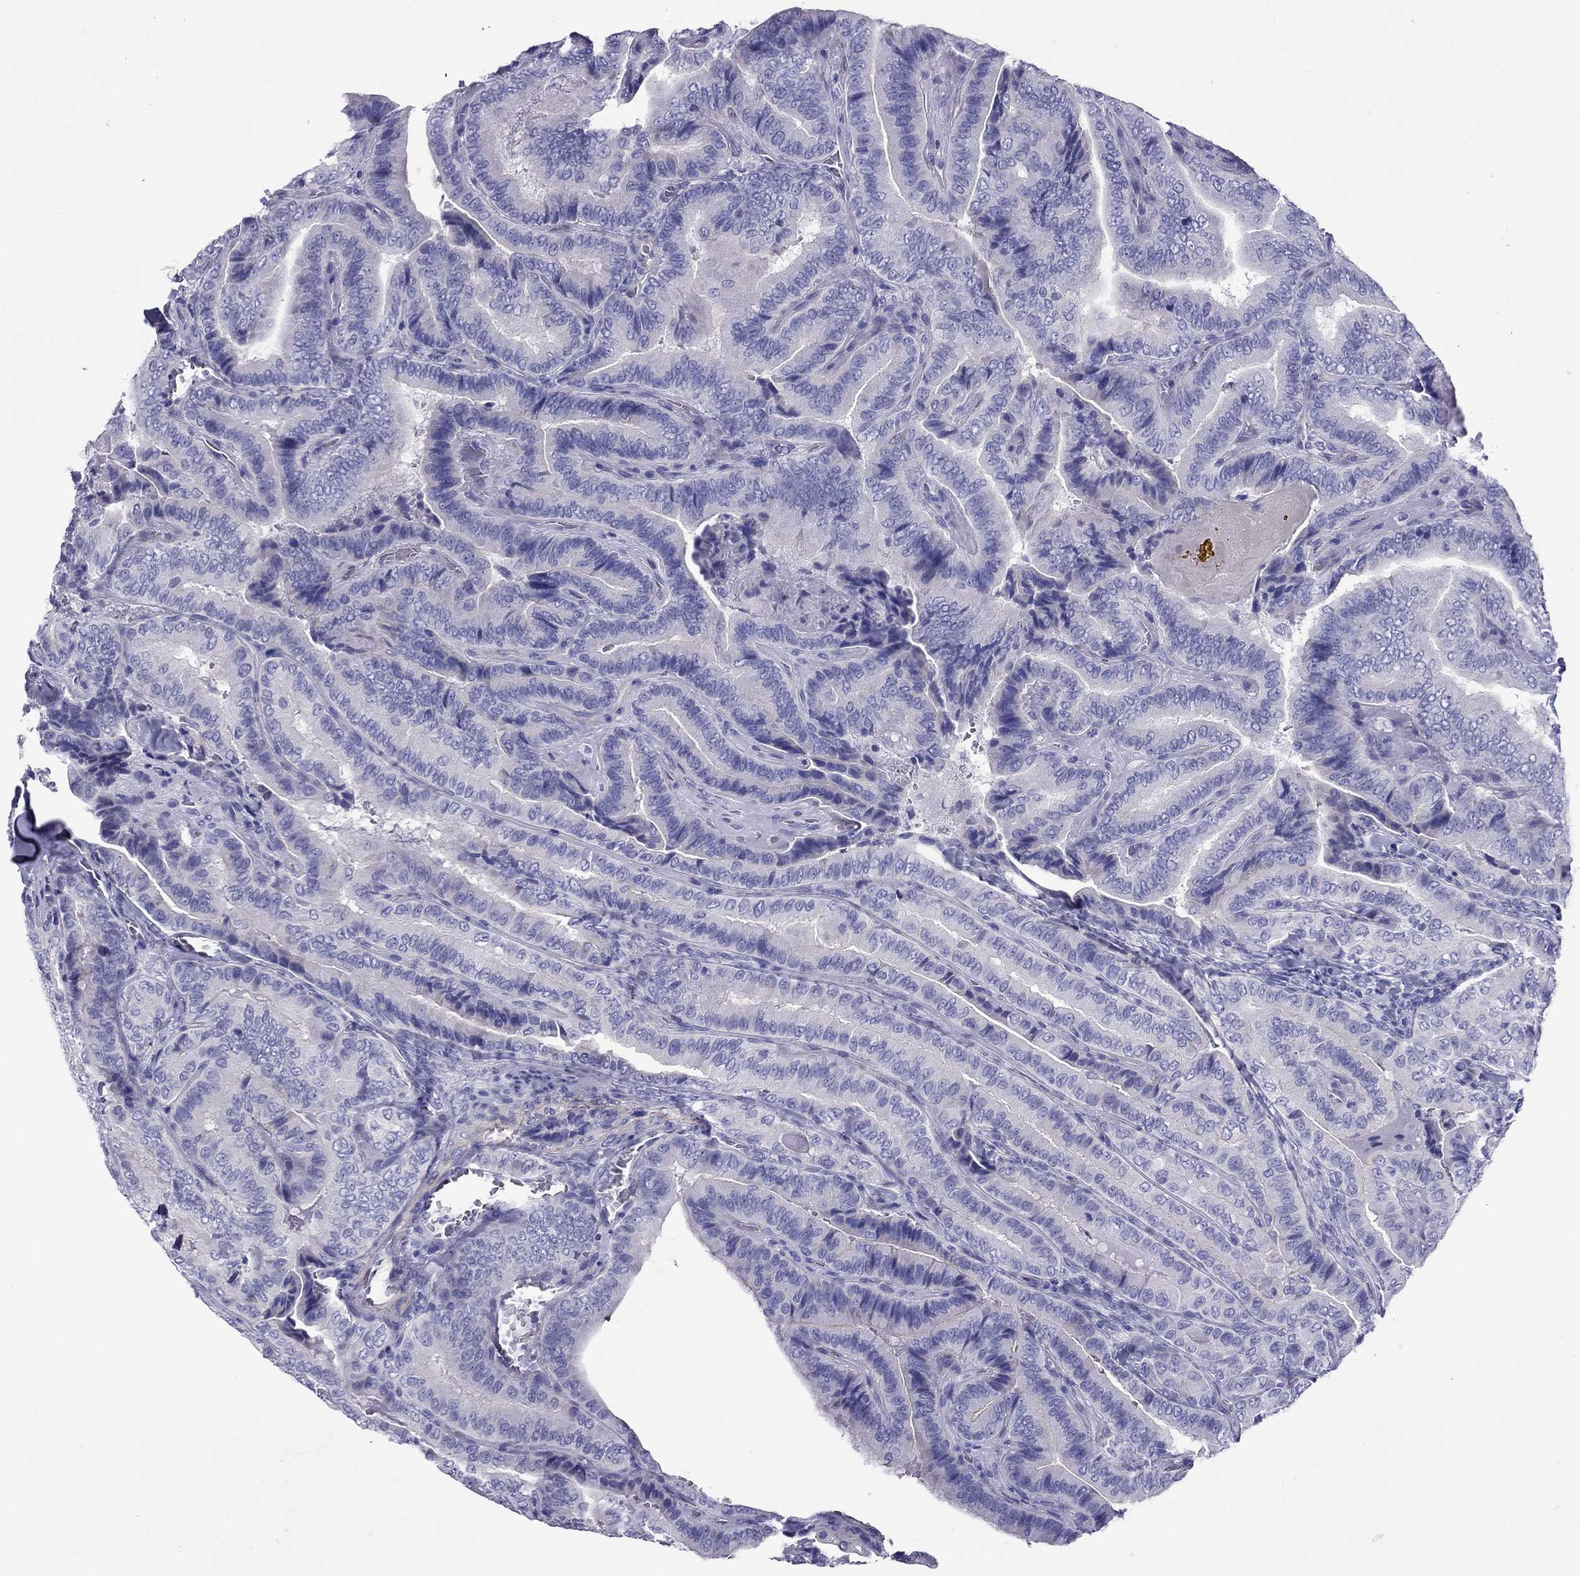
{"staining": {"intensity": "negative", "quantity": "none", "location": "none"}, "tissue": "thyroid cancer", "cell_type": "Tumor cells", "image_type": "cancer", "snomed": [{"axis": "morphology", "description": "Papillary adenocarcinoma, NOS"}, {"axis": "topography", "description": "Thyroid gland"}], "caption": "An immunohistochemistry (IHC) micrograph of thyroid cancer (papillary adenocarcinoma) is shown. There is no staining in tumor cells of thyroid cancer (papillary adenocarcinoma).", "gene": "MYL11", "patient": {"sex": "male", "age": 61}}